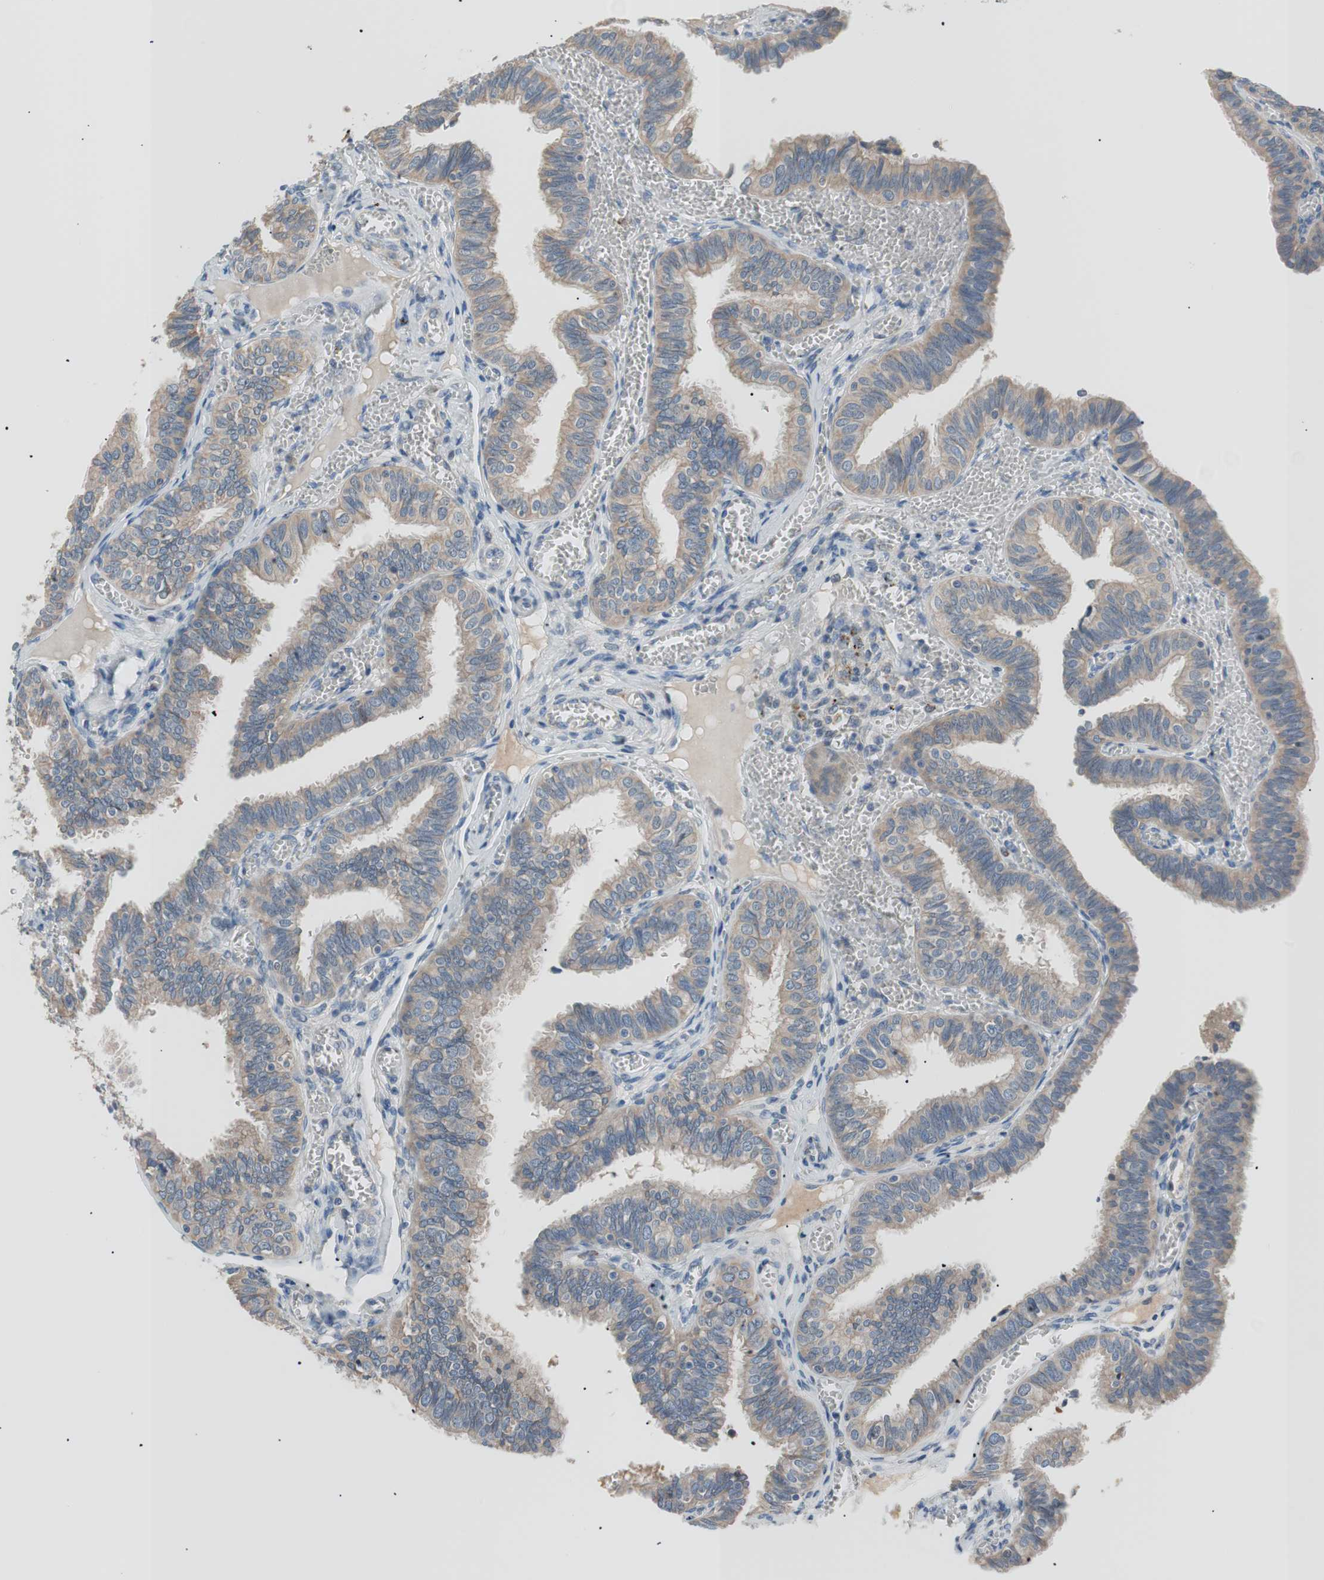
{"staining": {"intensity": "moderate", "quantity": ">75%", "location": "cytoplasmic/membranous"}, "tissue": "fallopian tube", "cell_type": "Glandular cells", "image_type": "normal", "snomed": [{"axis": "morphology", "description": "Normal tissue, NOS"}, {"axis": "topography", "description": "Fallopian tube"}], "caption": "This photomicrograph reveals unremarkable fallopian tube stained with immunohistochemistry to label a protein in brown. The cytoplasmic/membranous of glandular cells show moderate positivity for the protein. Nuclei are counter-stained blue.", "gene": "FADS2", "patient": {"sex": "female", "age": 46}}